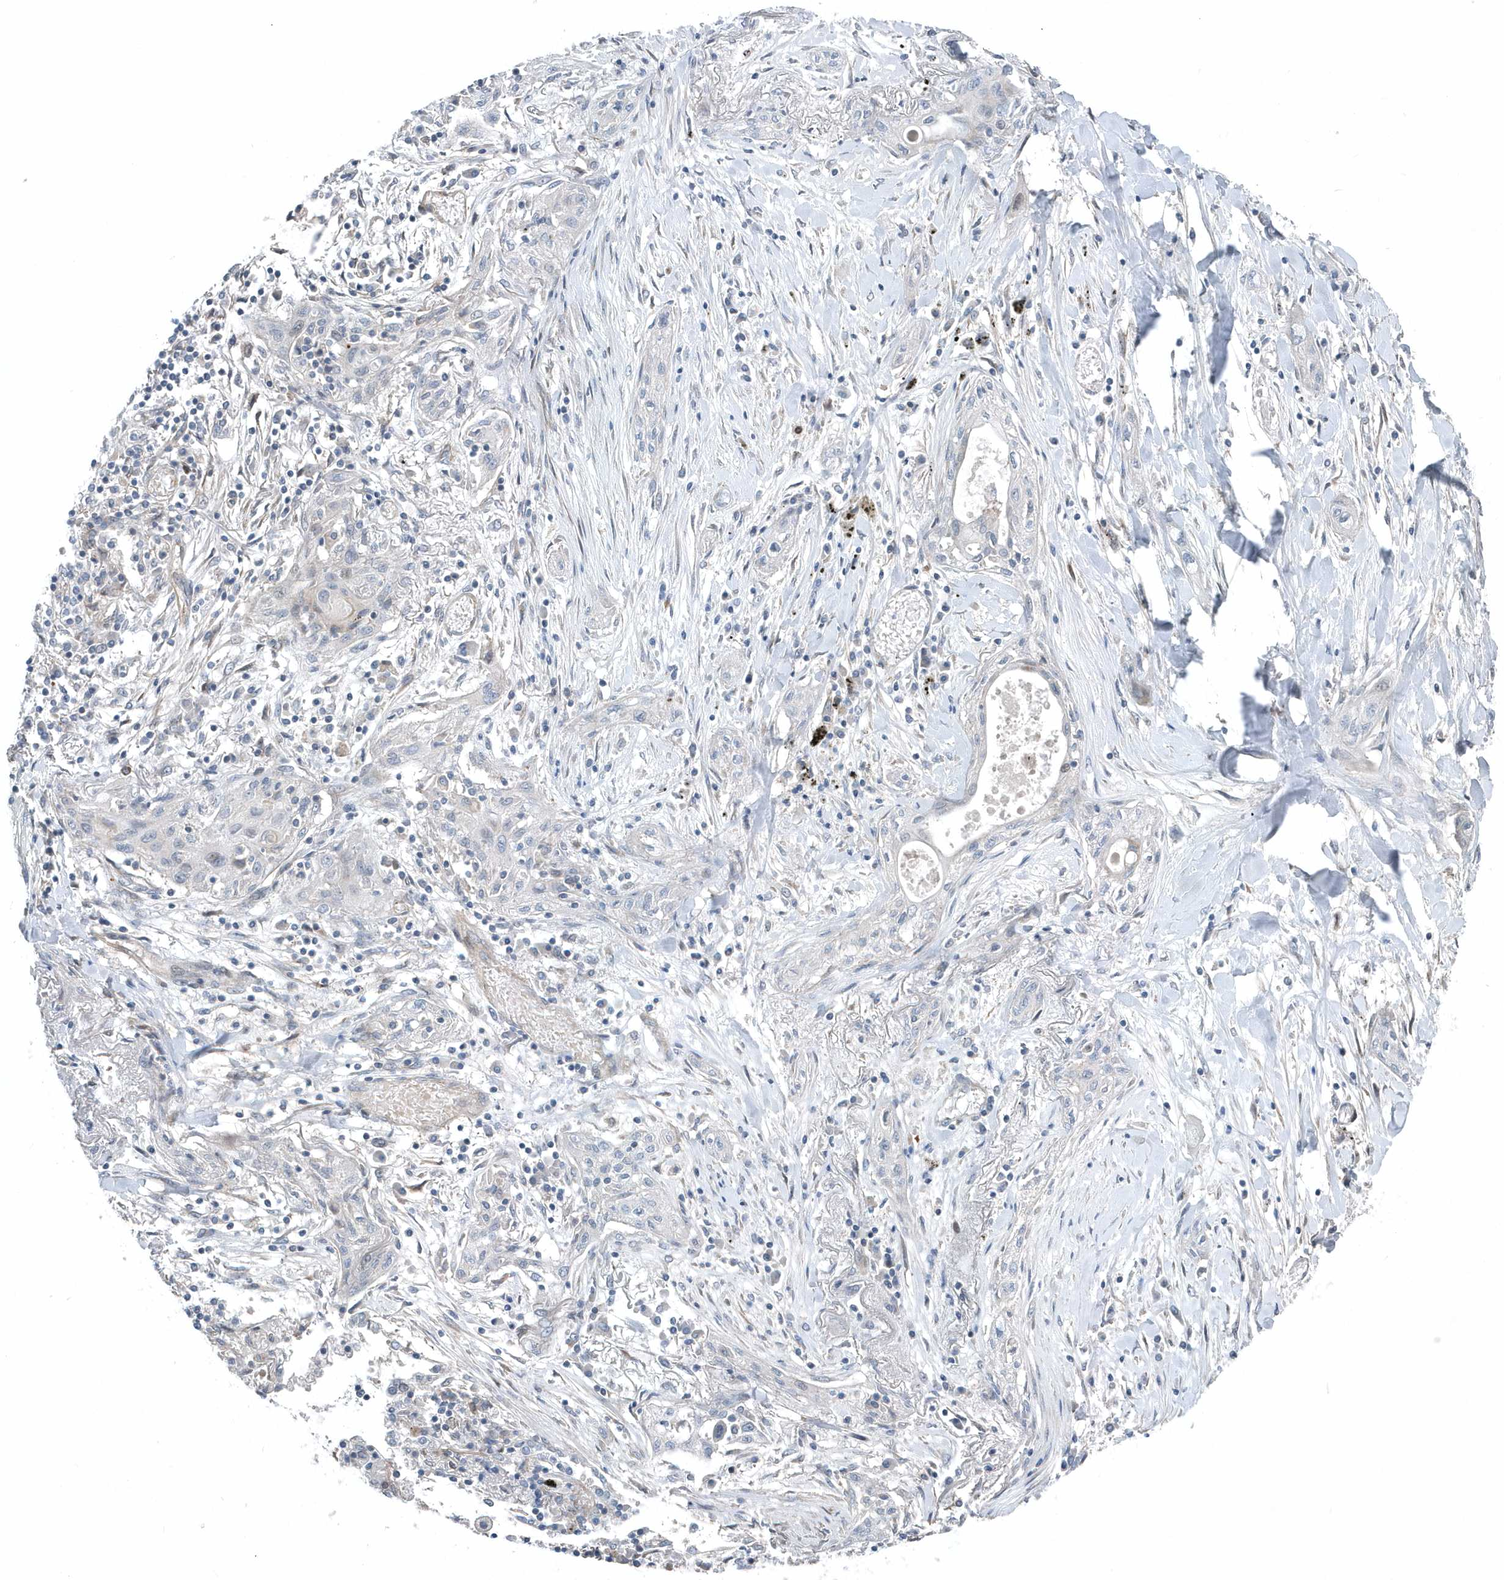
{"staining": {"intensity": "negative", "quantity": "none", "location": "none"}, "tissue": "lung cancer", "cell_type": "Tumor cells", "image_type": "cancer", "snomed": [{"axis": "morphology", "description": "Squamous cell carcinoma, NOS"}, {"axis": "topography", "description": "Lung"}], "caption": "DAB (3,3'-diaminobenzidine) immunohistochemical staining of human lung cancer displays no significant positivity in tumor cells.", "gene": "MCC", "patient": {"sex": "female", "age": 47}}